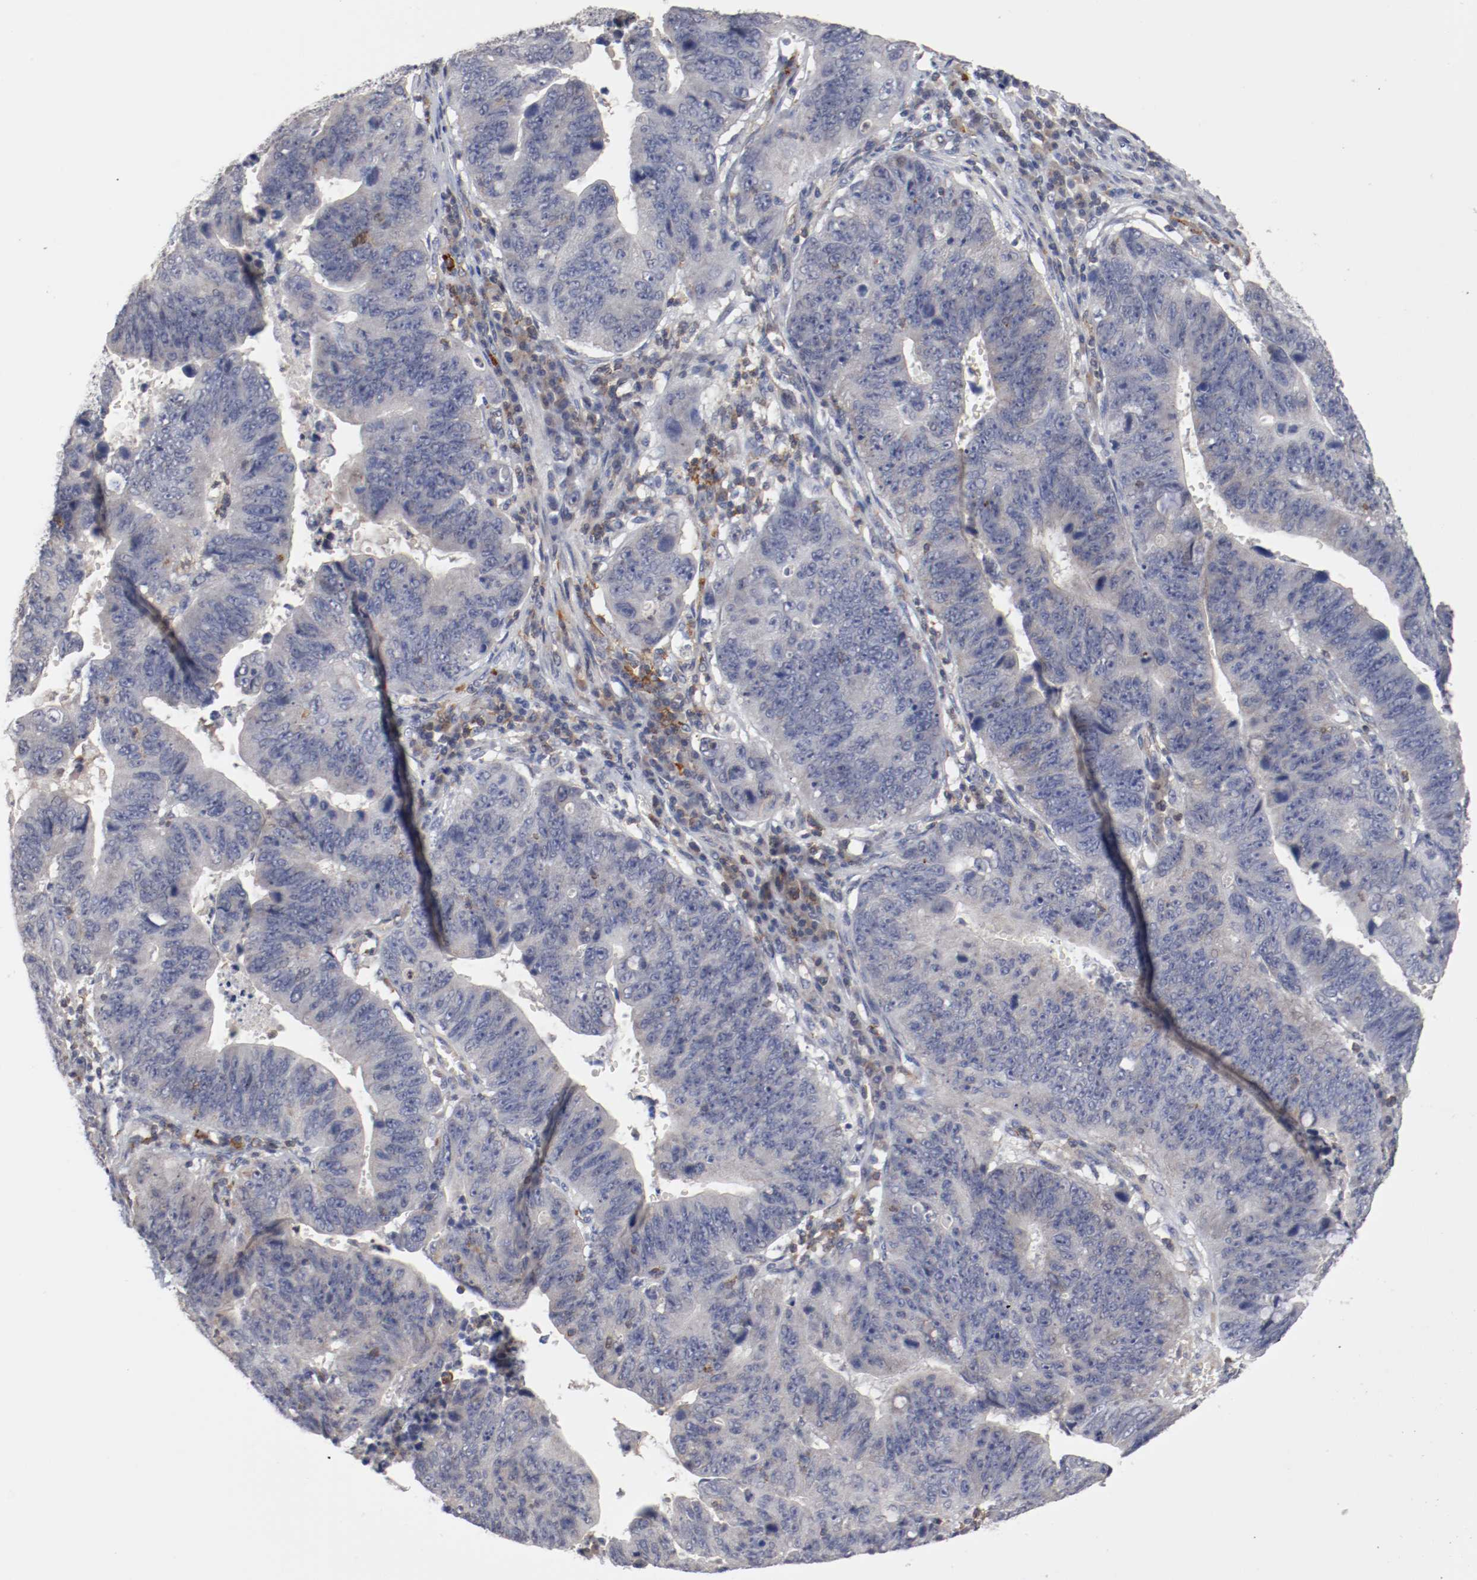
{"staining": {"intensity": "negative", "quantity": "none", "location": "none"}, "tissue": "stomach cancer", "cell_type": "Tumor cells", "image_type": "cancer", "snomed": [{"axis": "morphology", "description": "Adenocarcinoma, NOS"}, {"axis": "topography", "description": "Stomach"}], "caption": "An immunohistochemistry (IHC) micrograph of stomach adenocarcinoma is shown. There is no staining in tumor cells of stomach adenocarcinoma.", "gene": "CBL", "patient": {"sex": "male", "age": 59}}